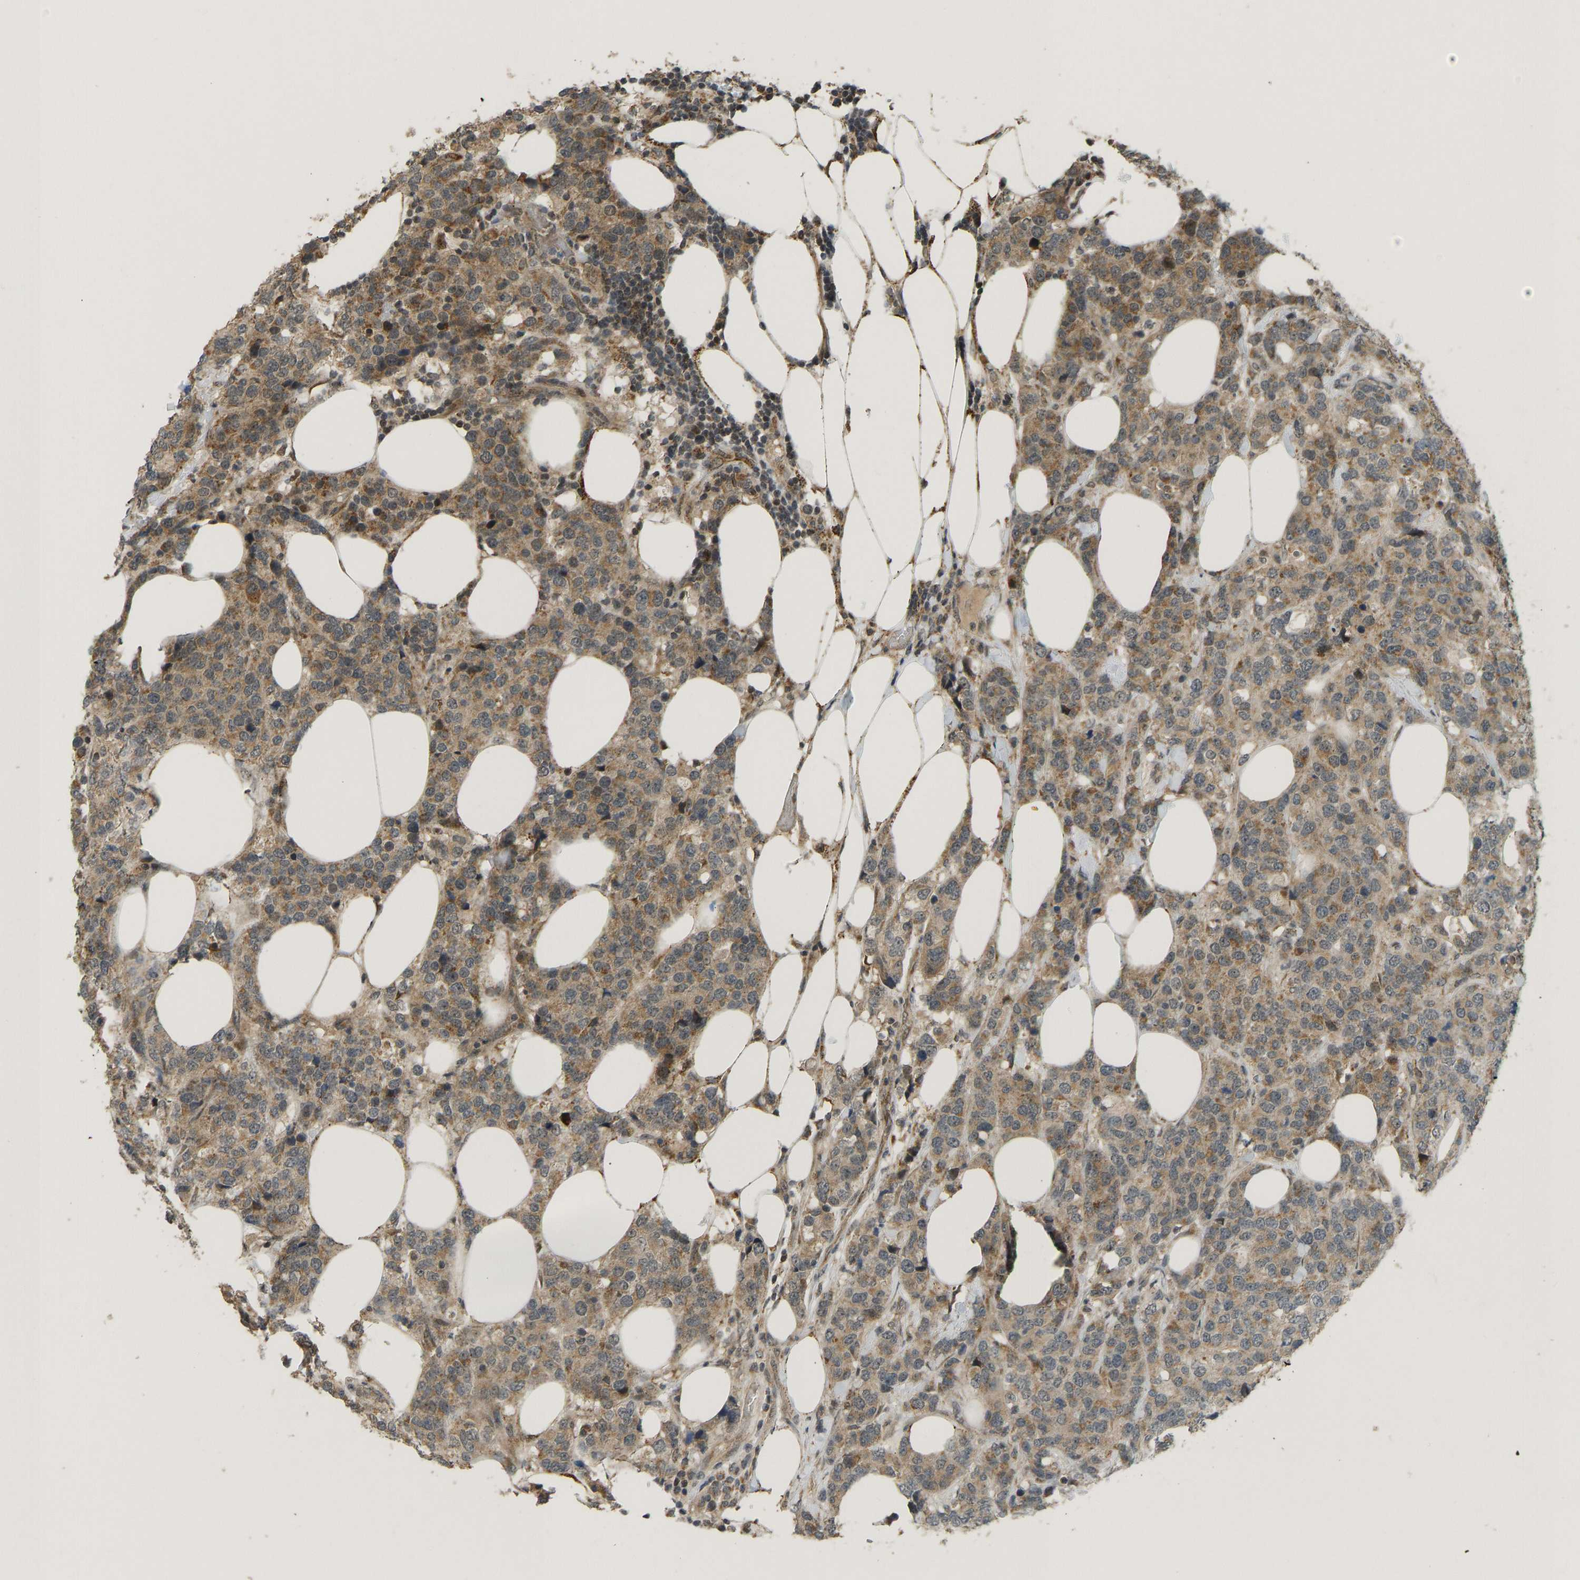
{"staining": {"intensity": "moderate", "quantity": ">75%", "location": "cytoplasmic/membranous"}, "tissue": "breast cancer", "cell_type": "Tumor cells", "image_type": "cancer", "snomed": [{"axis": "morphology", "description": "Lobular carcinoma"}, {"axis": "topography", "description": "Breast"}], "caption": "Immunohistochemistry (IHC) image of neoplastic tissue: lobular carcinoma (breast) stained using immunohistochemistry demonstrates medium levels of moderate protein expression localized specifically in the cytoplasmic/membranous of tumor cells, appearing as a cytoplasmic/membranous brown color.", "gene": "ACADS", "patient": {"sex": "female", "age": 59}}